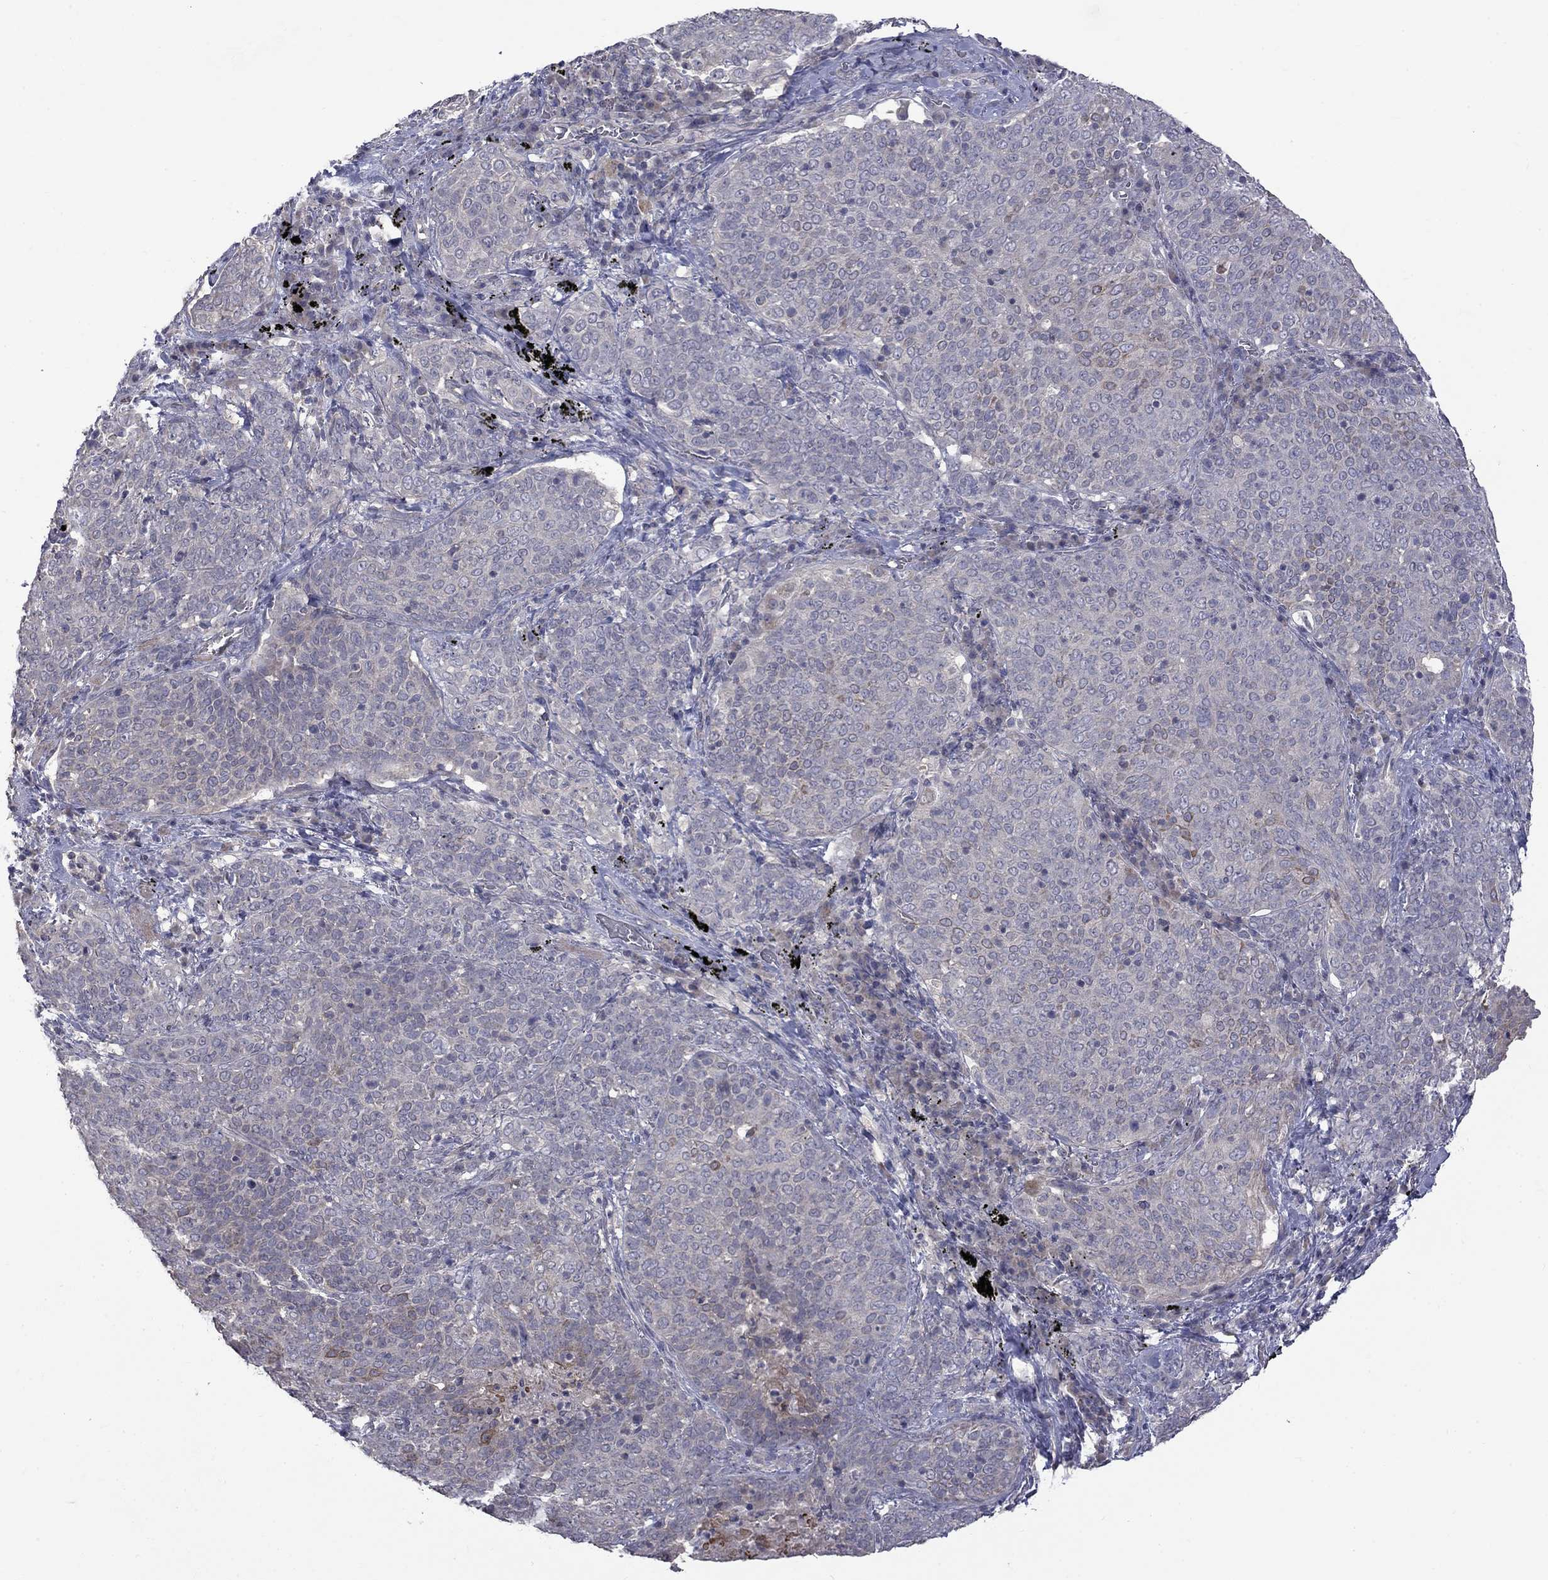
{"staining": {"intensity": "weak", "quantity": "<25%", "location": "cytoplasmic/membranous"}, "tissue": "lung cancer", "cell_type": "Tumor cells", "image_type": "cancer", "snomed": [{"axis": "morphology", "description": "Squamous cell carcinoma, NOS"}, {"axis": "topography", "description": "Lung"}], "caption": "IHC image of human lung cancer stained for a protein (brown), which exhibits no expression in tumor cells. (IHC, brightfield microscopy, high magnification).", "gene": "SLC39A14", "patient": {"sex": "male", "age": 82}}